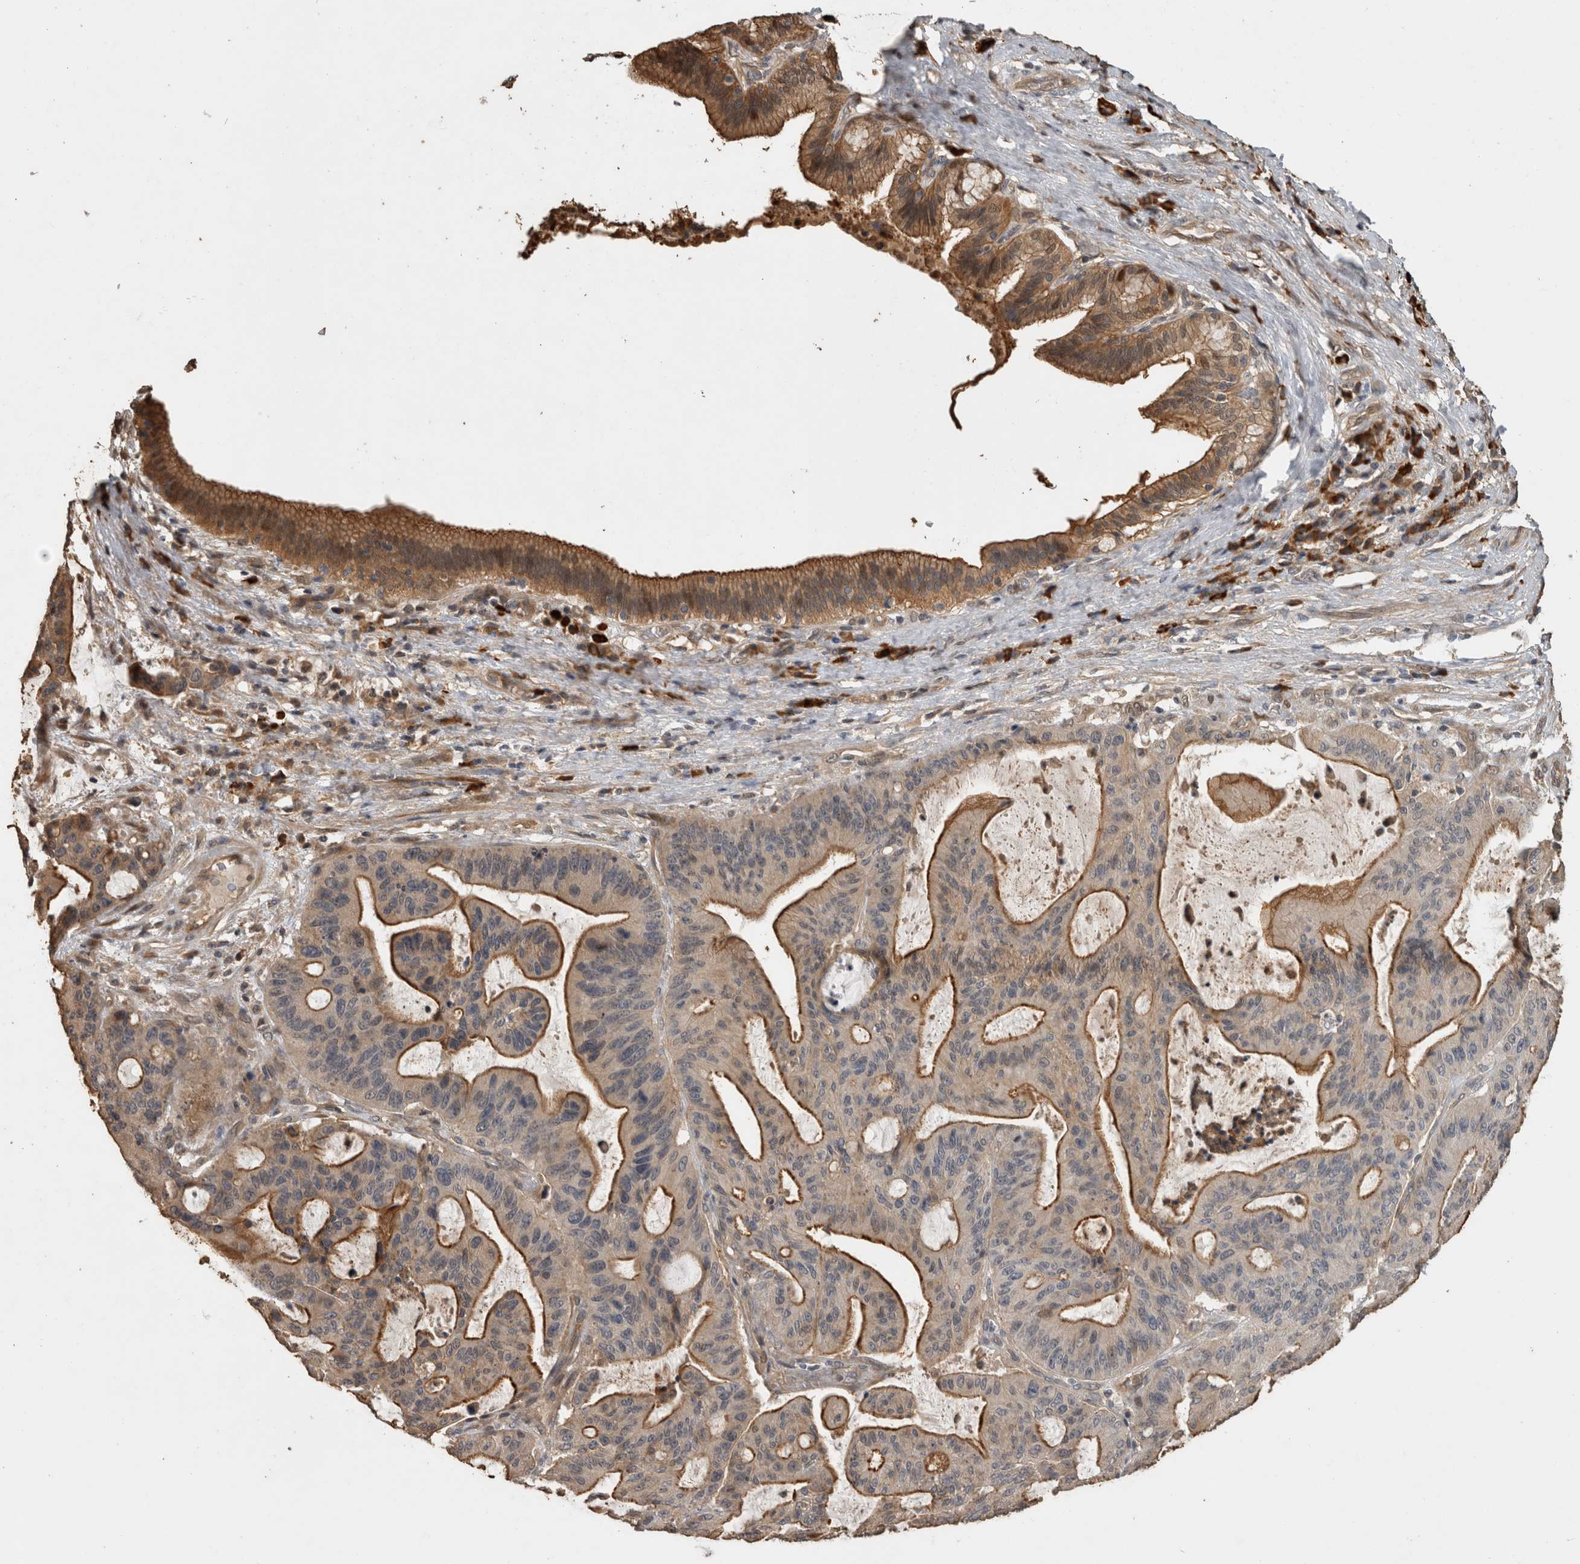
{"staining": {"intensity": "moderate", "quantity": ">75%", "location": "cytoplasmic/membranous"}, "tissue": "liver cancer", "cell_type": "Tumor cells", "image_type": "cancer", "snomed": [{"axis": "morphology", "description": "Normal tissue, NOS"}, {"axis": "morphology", "description": "Cholangiocarcinoma"}, {"axis": "topography", "description": "Liver"}, {"axis": "topography", "description": "Peripheral nerve tissue"}], "caption": "Immunohistochemical staining of human cholangiocarcinoma (liver) shows medium levels of moderate cytoplasmic/membranous protein expression in about >75% of tumor cells.", "gene": "RHPN1", "patient": {"sex": "female", "age": 73}}